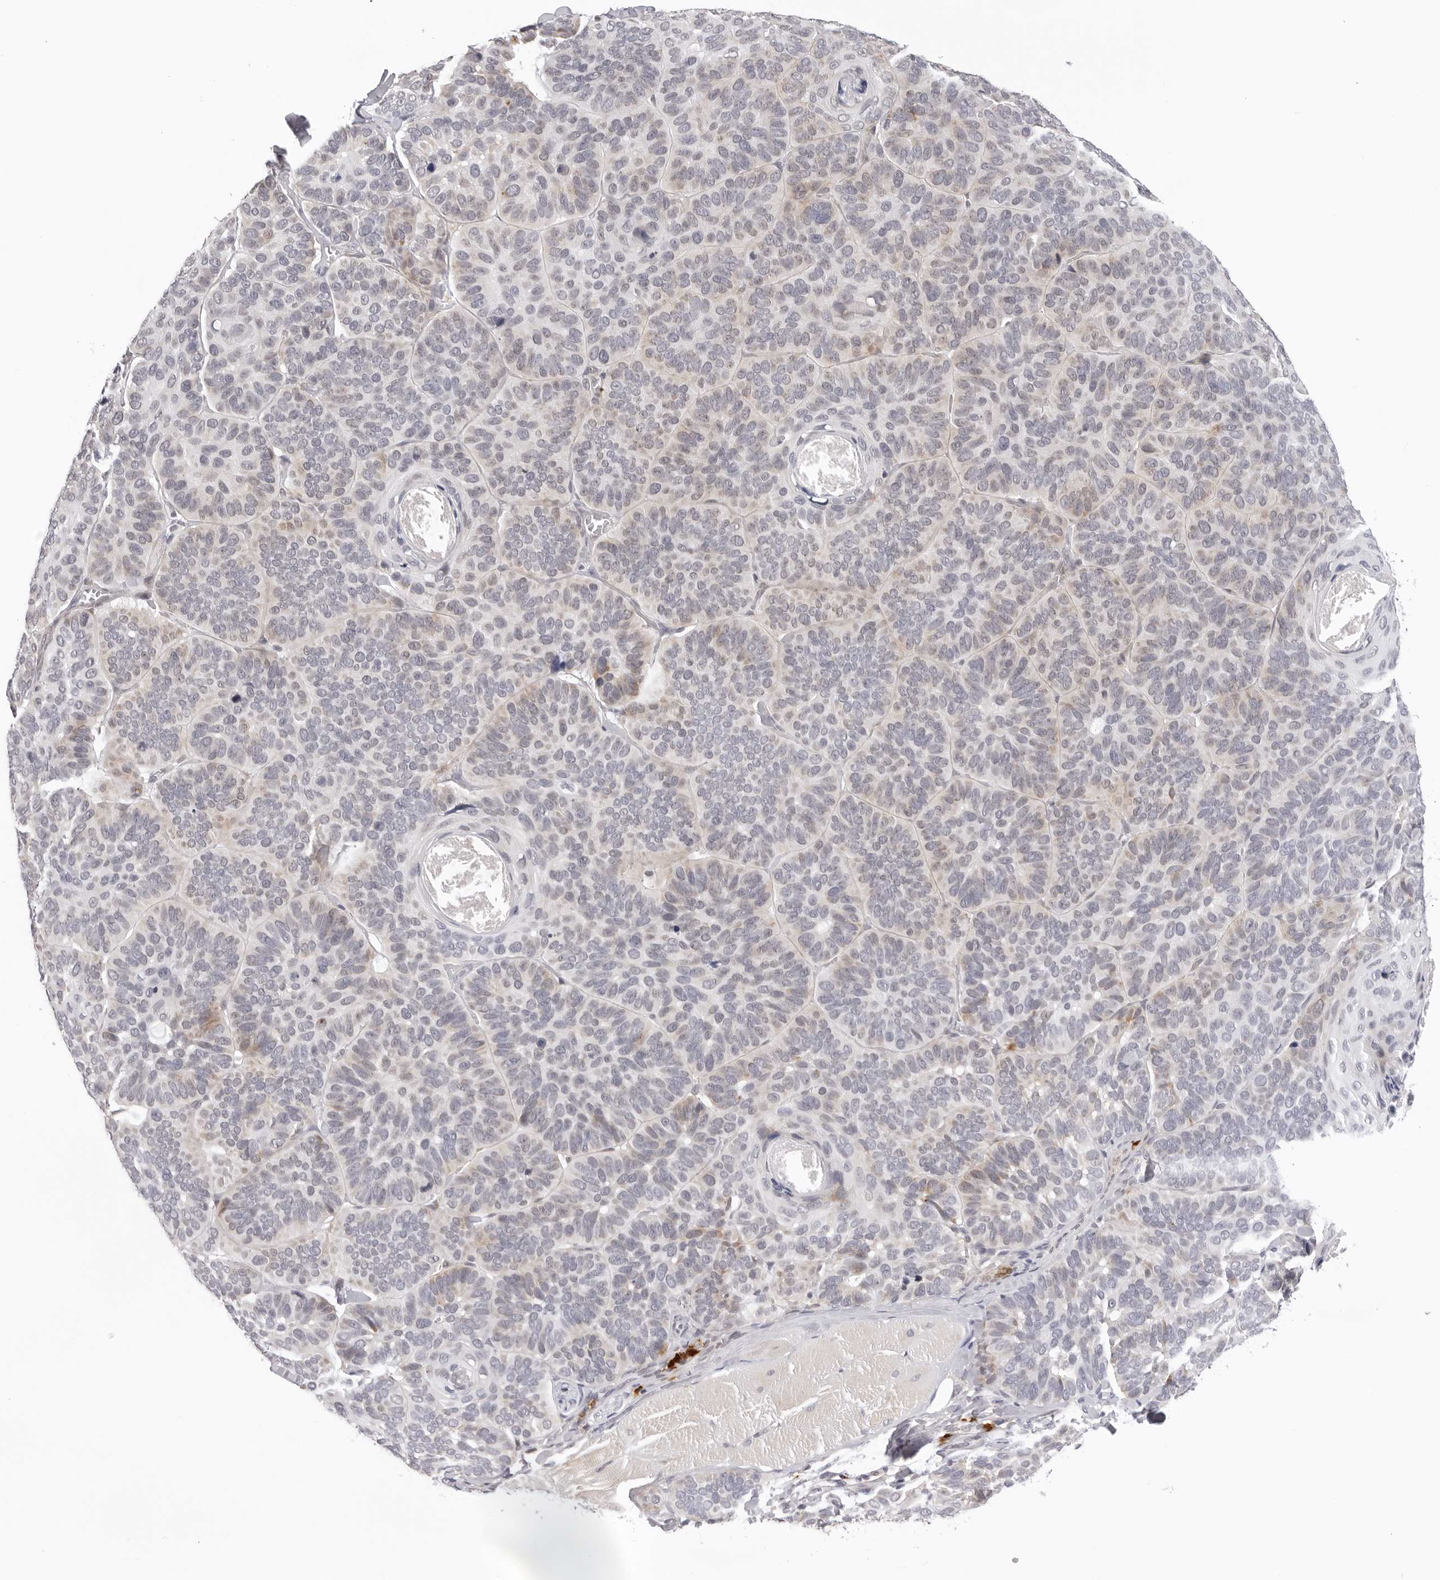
{"staining": {"intensity": "moderate", "quantity": "<25%", "location": "cytoplasmic/membranous"}, "tissue": "skin cancer", "cell_type": "Tumor cells", "image_type": "cancer", "snomed": [{"axis": "morphology", "description": "Basal cell carcinoma"}, {"axis": "topography", "description": "Skin"}], "caption": "This image reveals IHC staining of human skin cancer (basal cell carcinoma), with low moderate cytoplasmic/membranous expression in about <25% of tumor cells.", "gene": "IL17RA", "patient": {"sex": "male", "age": 62}}